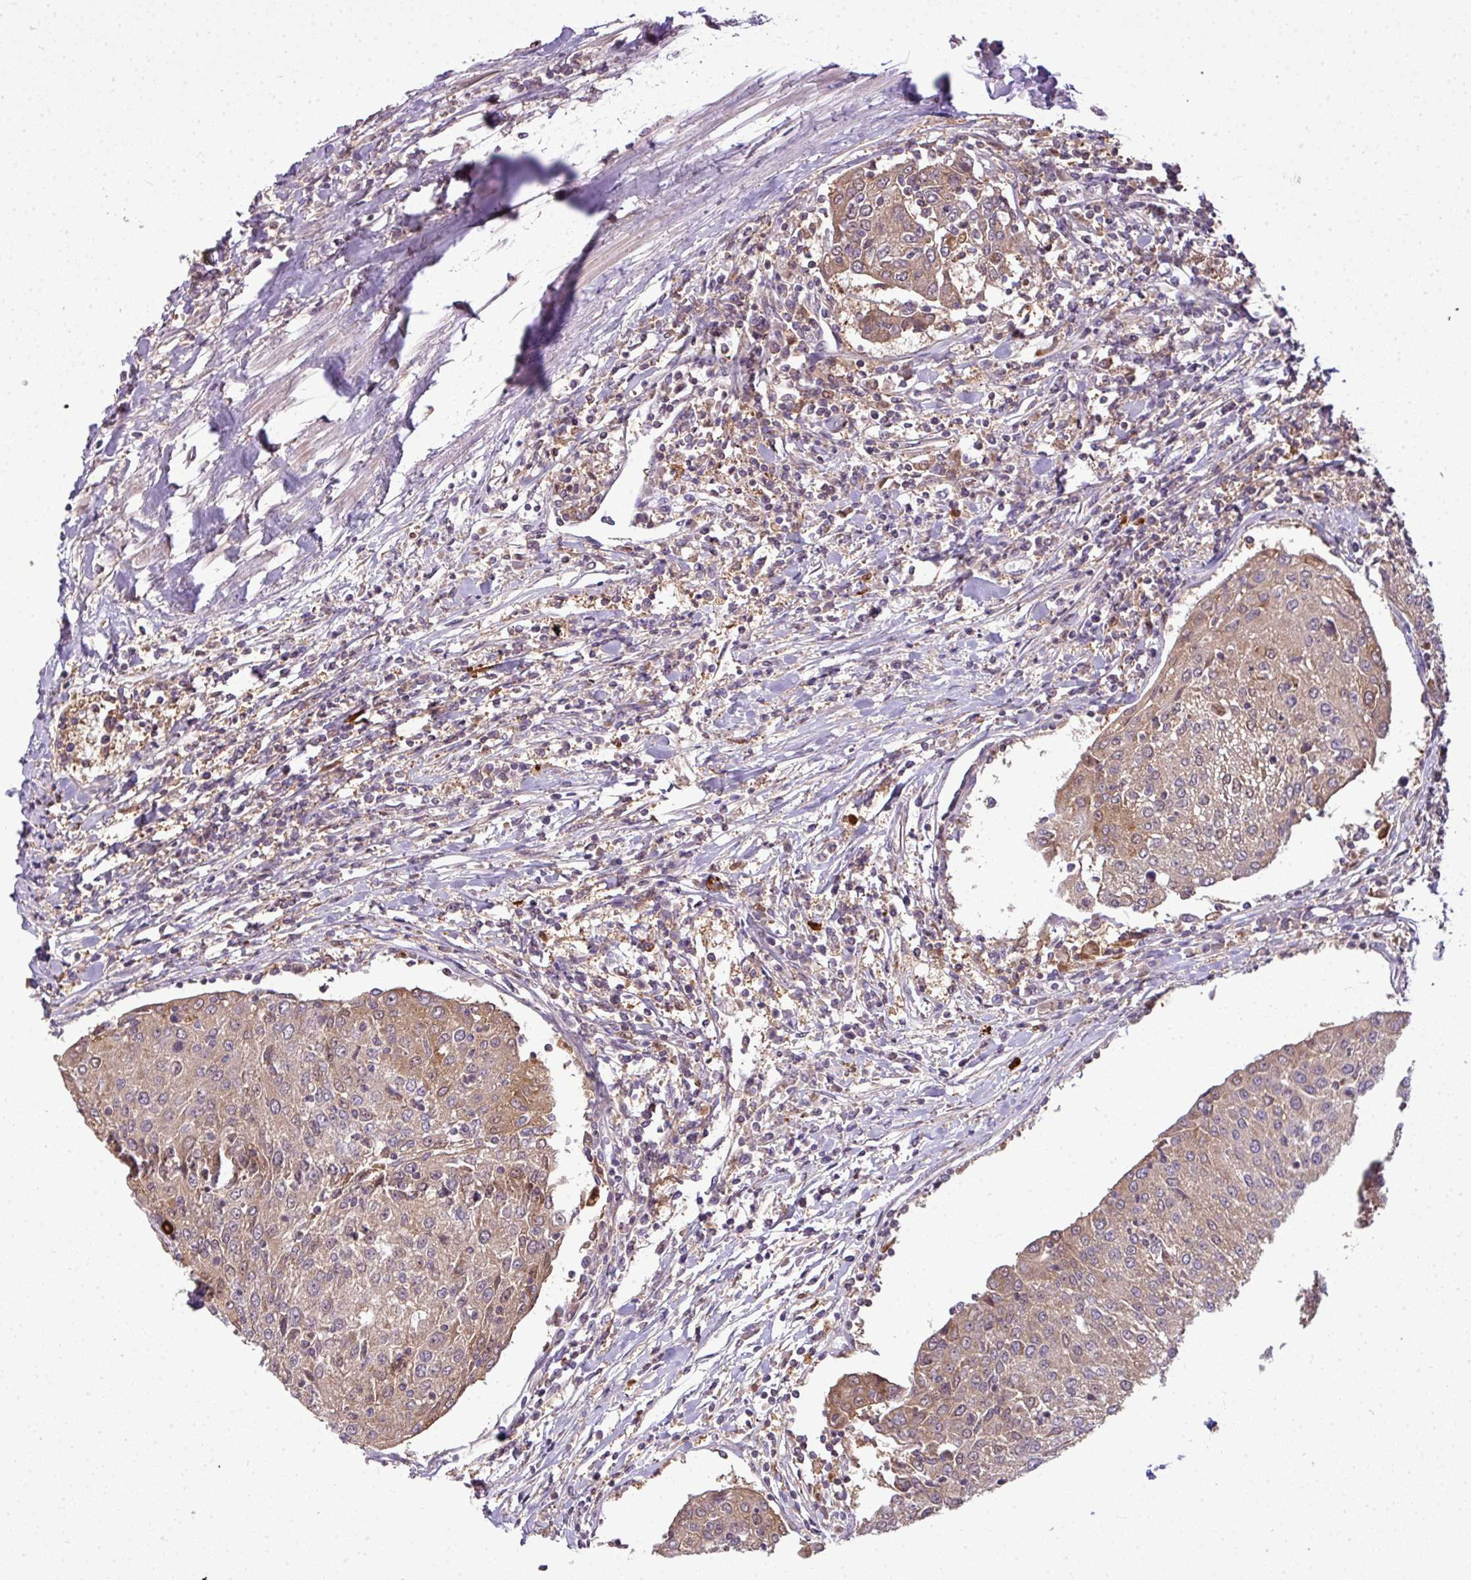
{"staining": {"intensity": "weak", "quantity": ">75%", "location": "cytoplasmic/membranous"}, "tissue": "urothelial cancer", "cell_type": "Tumor cells", "image_type": "cancer", "snomed": [{"axis": "morphology", "description": "Urothelial carcinoma, High grade"}, {"axis": "topography", "description": "Urinary bladder"}], "caption": "Immunohistochemical staining of human urothelial cancer exhibits low levels of weak cytoplasmic/membranous expression in approximately >75% of tumor cells.", "gene": "STAT5A", "patient": {"sex": "female", "age": 85}}